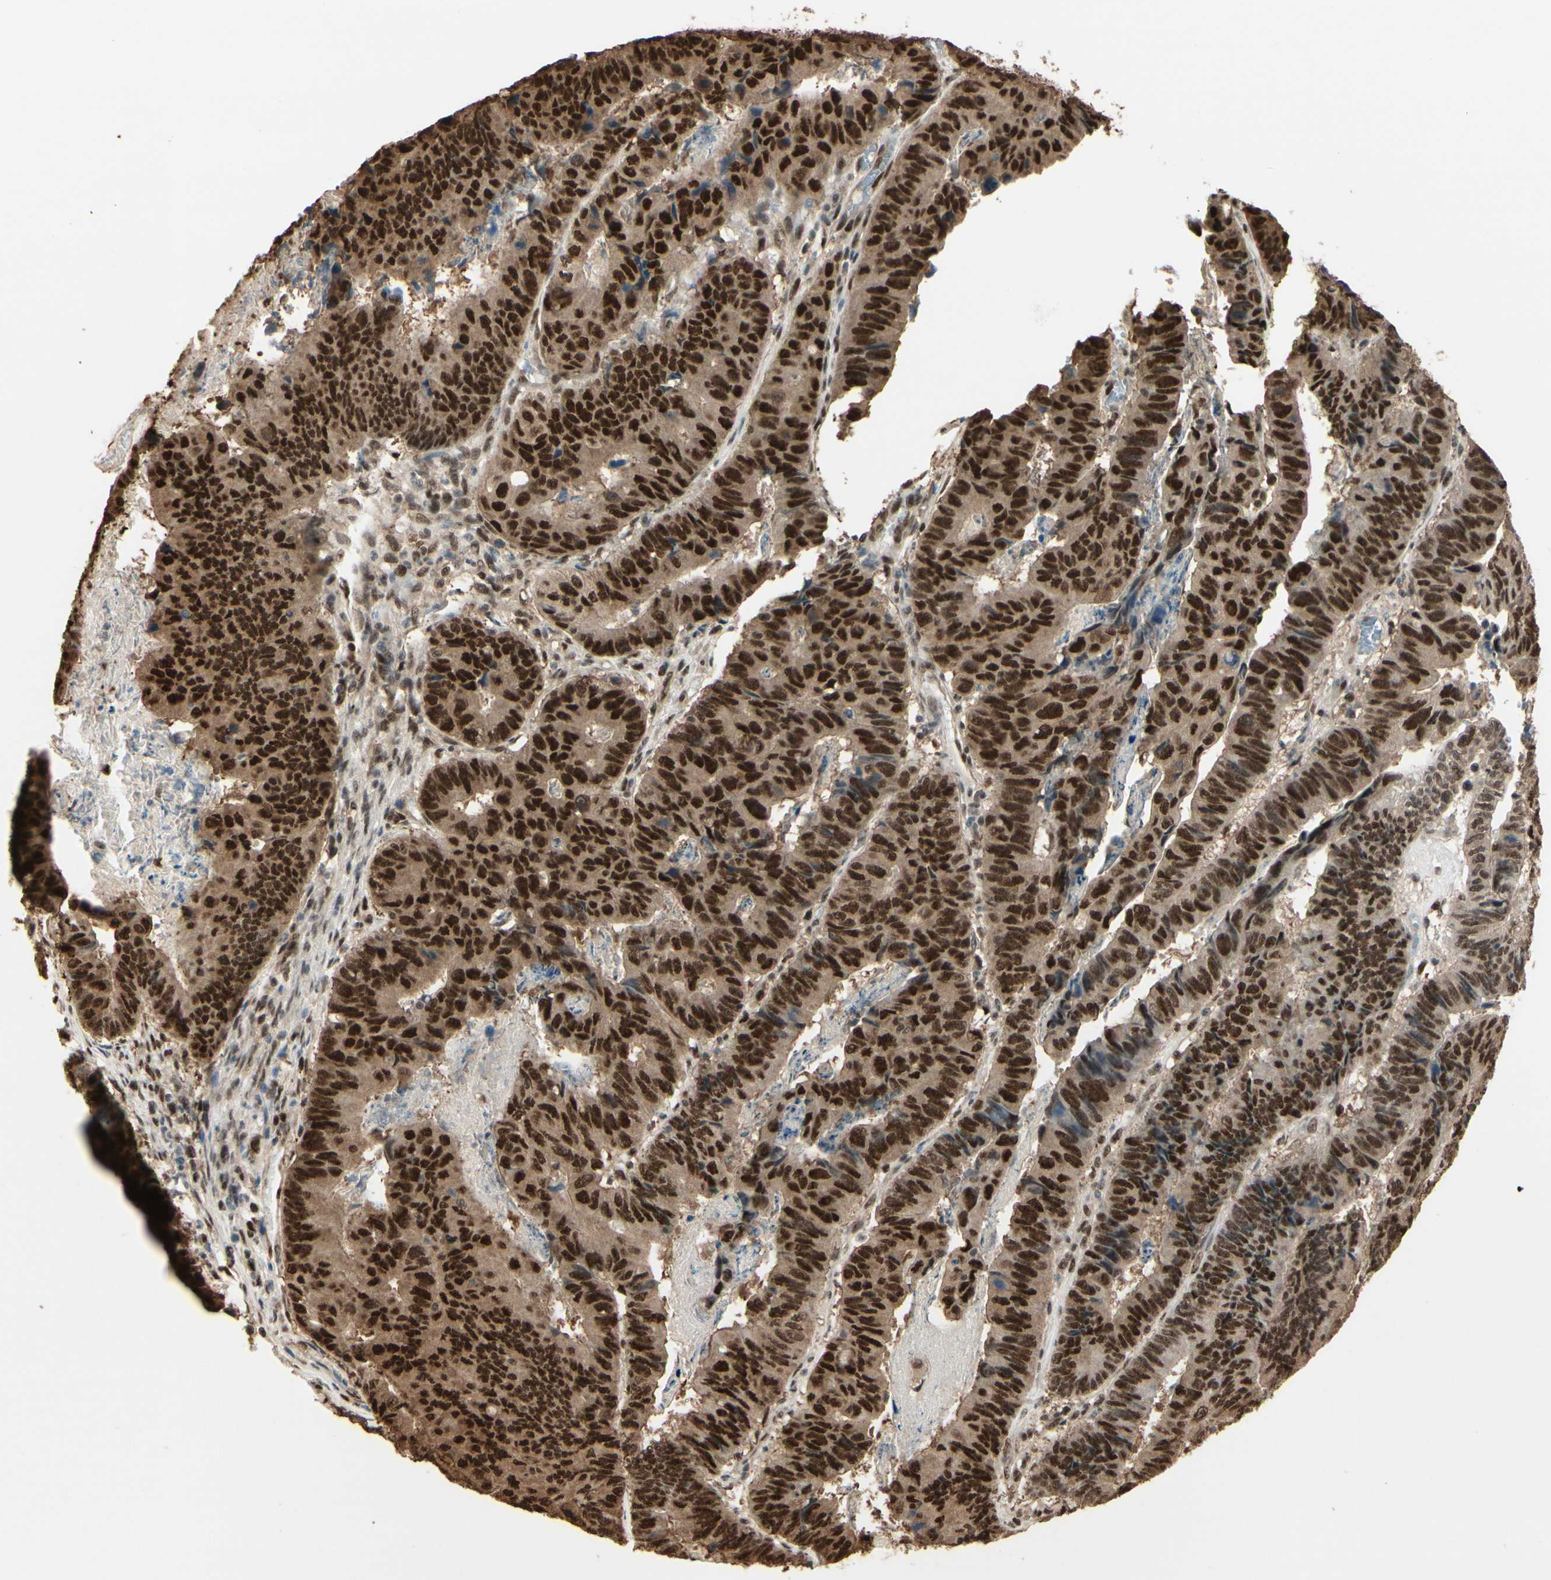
{"staining": {"intensity": "strong", "quantity": ">75%", "location": "cytoplasmic/membranous,nuclear"}, "tissue": "stomach cancer", "cell_type": "Tumor cells", "image_type": "cancer", "snomed": [{"axis": "morphology", "description": "Adenocarcinoma, NOS"}, {"axis": "topography", "description": "Stomach, lower"}], "caption": "Immunohistochemistry (IHC) image of neoplastic tissue: adenocarcinoma (stomach) stained using immunohistochemistry (IHC) shows high levels of strong protein expression localized specifically in the cytoplasmic/membranous and nuclear of tumor cells, appearing as a cytoplasmic/membranous and nuclear brown color.", "gene": "HSF1", "patient": {"sex": "male", "age": 77}}